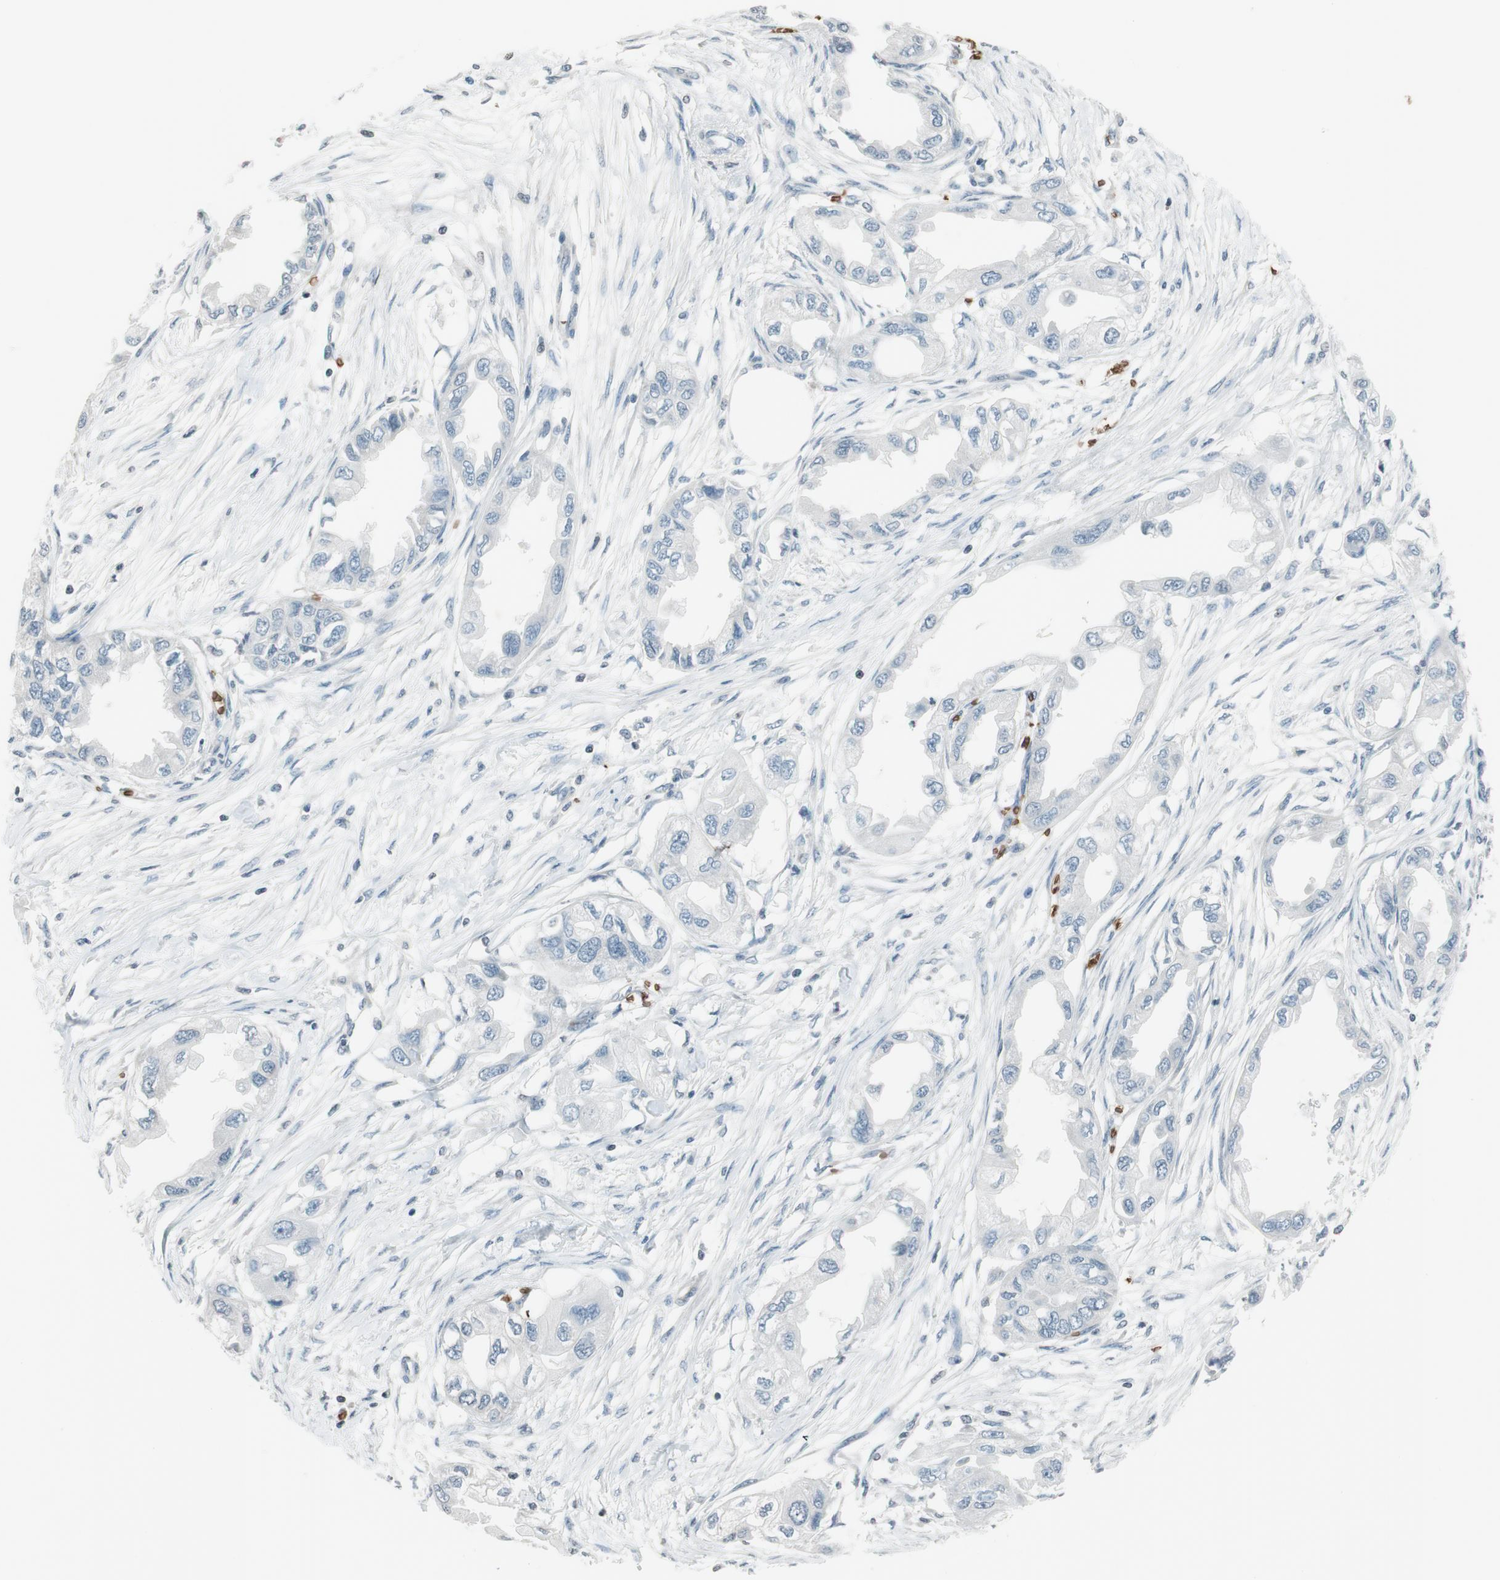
{"staining": {"intensity": "negative", "quantity": "none", "location": "none"}, "tissue": "endometrial cancer", "cell_type": "Tumor cells", "image_type": "cancer", "snomed": [{"axis": "morphology", "description": "Adenocarcinoma, NOS"}, {"axis": "topography", "description": "Endometrium"}], "caption": "Immunohistochemistry (IHC) micrograph of neoplastic tissue: adenocarcinoma (endometrial) stained with DAB displays no significant protein expression in tumor cells.", "gene": "GYPC", "patient": {"sex": "female", "age": 67}}